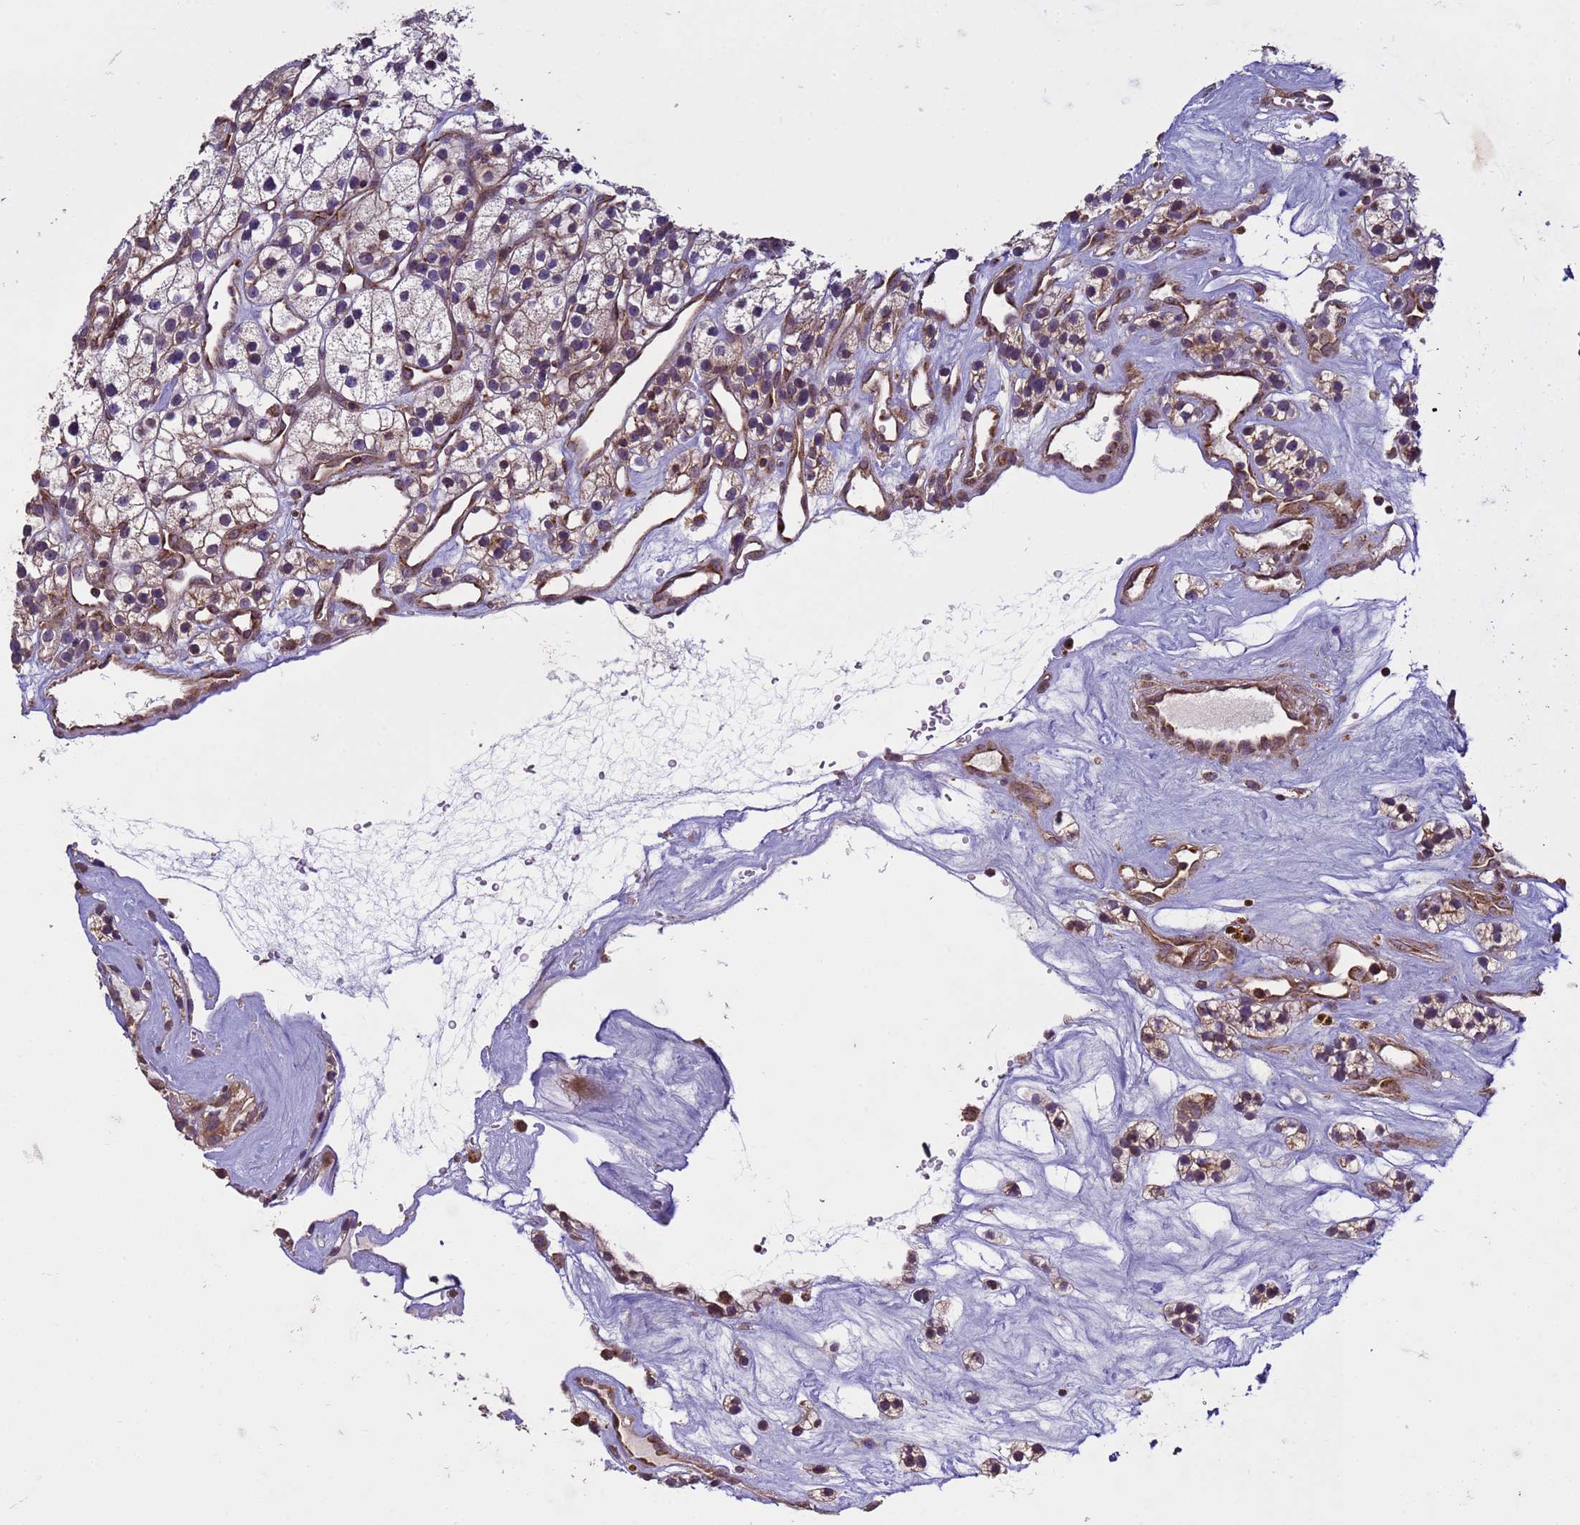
{"staining": {"intensity": "weak", "quantity": ">75%", "location": "cytoplasmic/membranous"}, "tissue": "renal cancer", "cell_type": "Tumor cells", "image_type": "cancer", "snomed": [{"axis": "morphology", "description": "Adenocarcinoma, NOS"}, {"axis": "topography", "description": "Kidney"}], "caption": "There is low levels of weak cytoplasmic/membranous staining in tumor cells of renal adenocarcinoma, as demonstrated by immunohistochemical staining (brown color).", "gene": "P2RX7", "patient": {"sex": "female", "age": 57}}